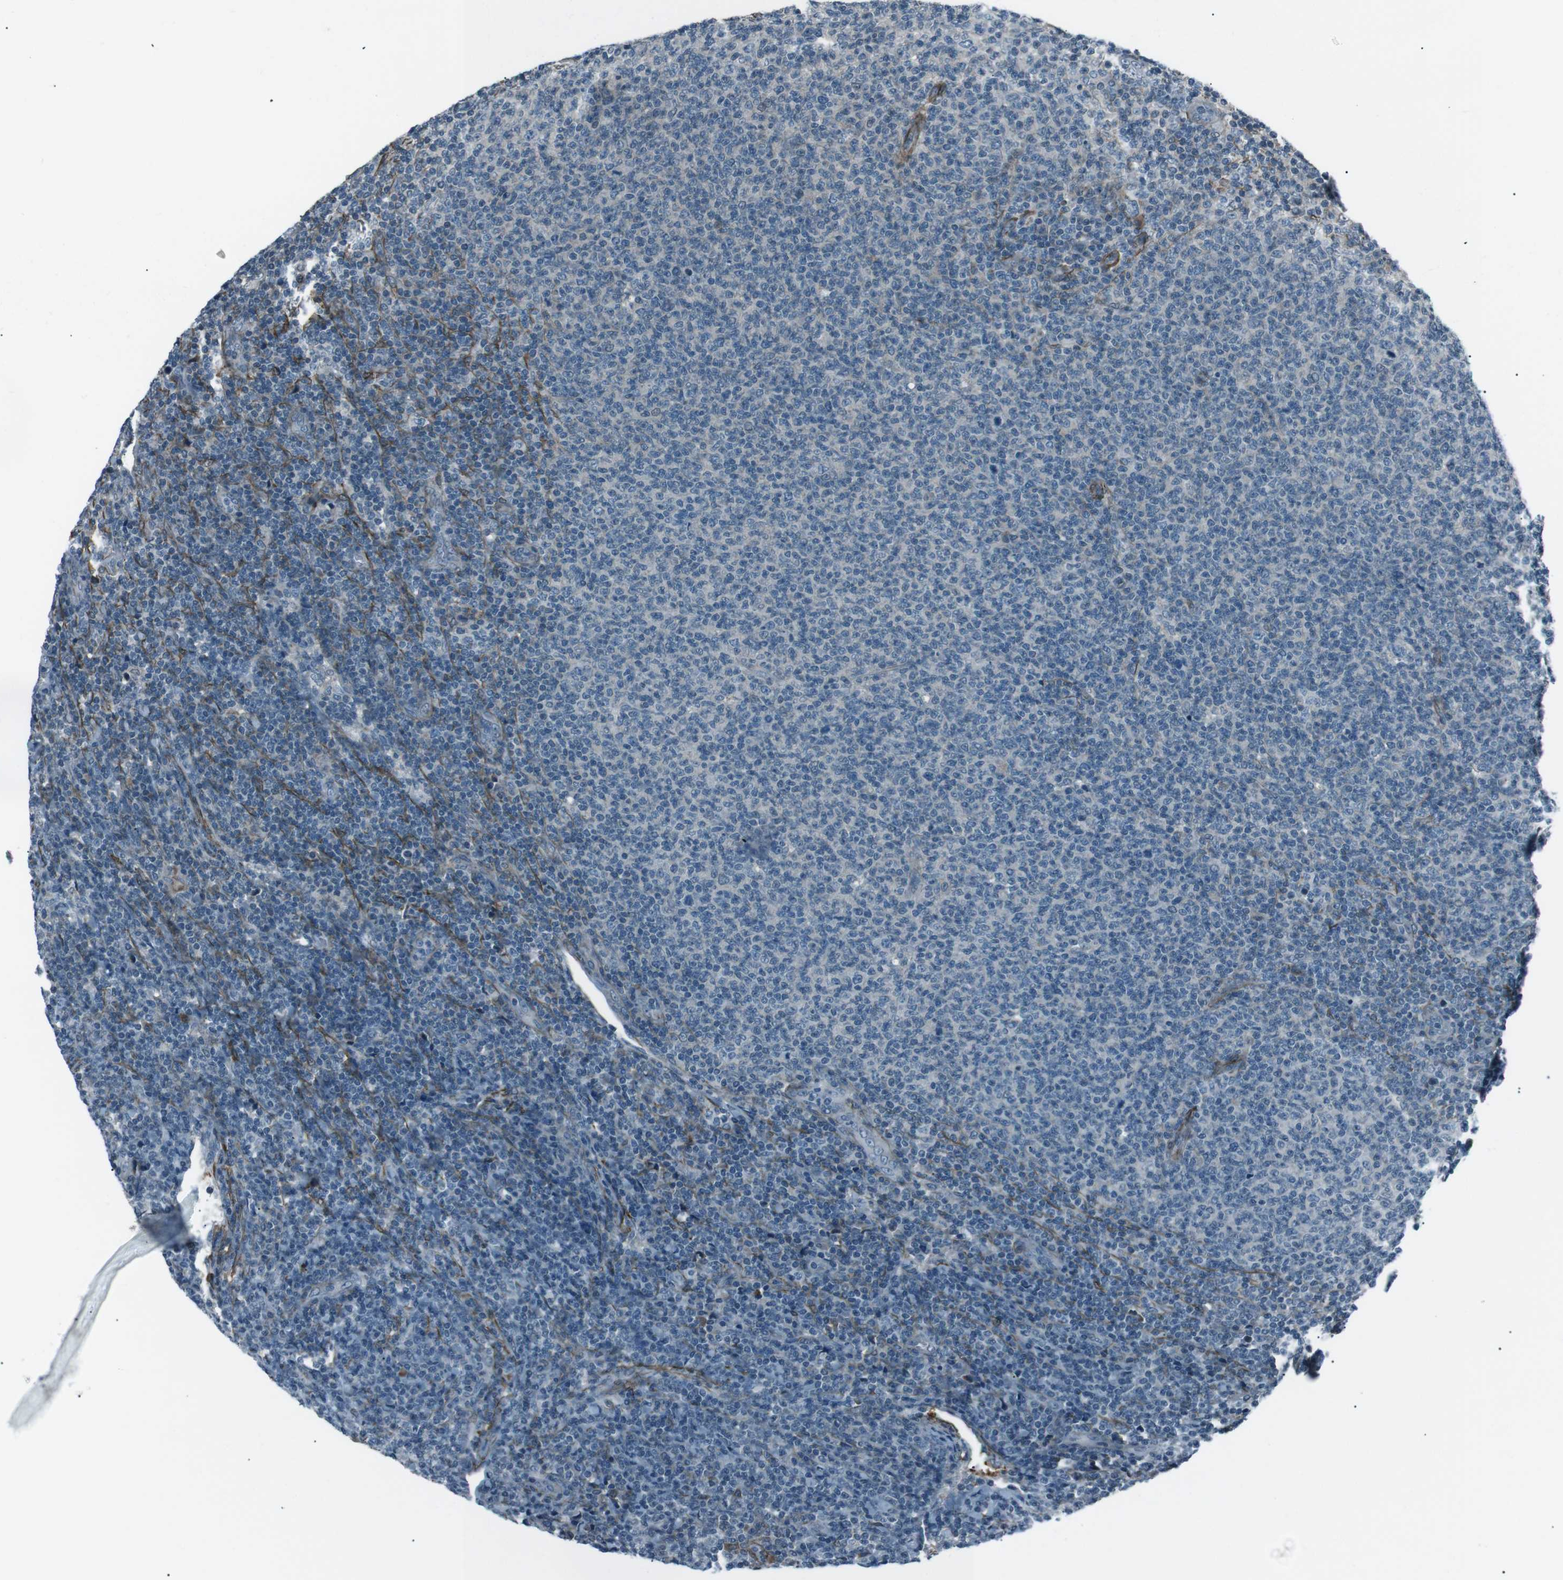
{"staining": {"intensity": "negative", "quantity": "none", "location": "none"}, "tissue": "lymphoma", "cell_type": "Tumor cells", "image_type": "cancer", "snomed": [{"axis": "morphology", "description": "Malignant lymphoma, non-Hodgkin's type, Low grade"}, {"axis": "topography", "description": "Lymph node"}], "caption": "Photomicrograph shows no protein expression in tumor cells of lymphoma tissue.", "gene": "PDLIM5", "patient": {"sex": "male", "age": 66}}